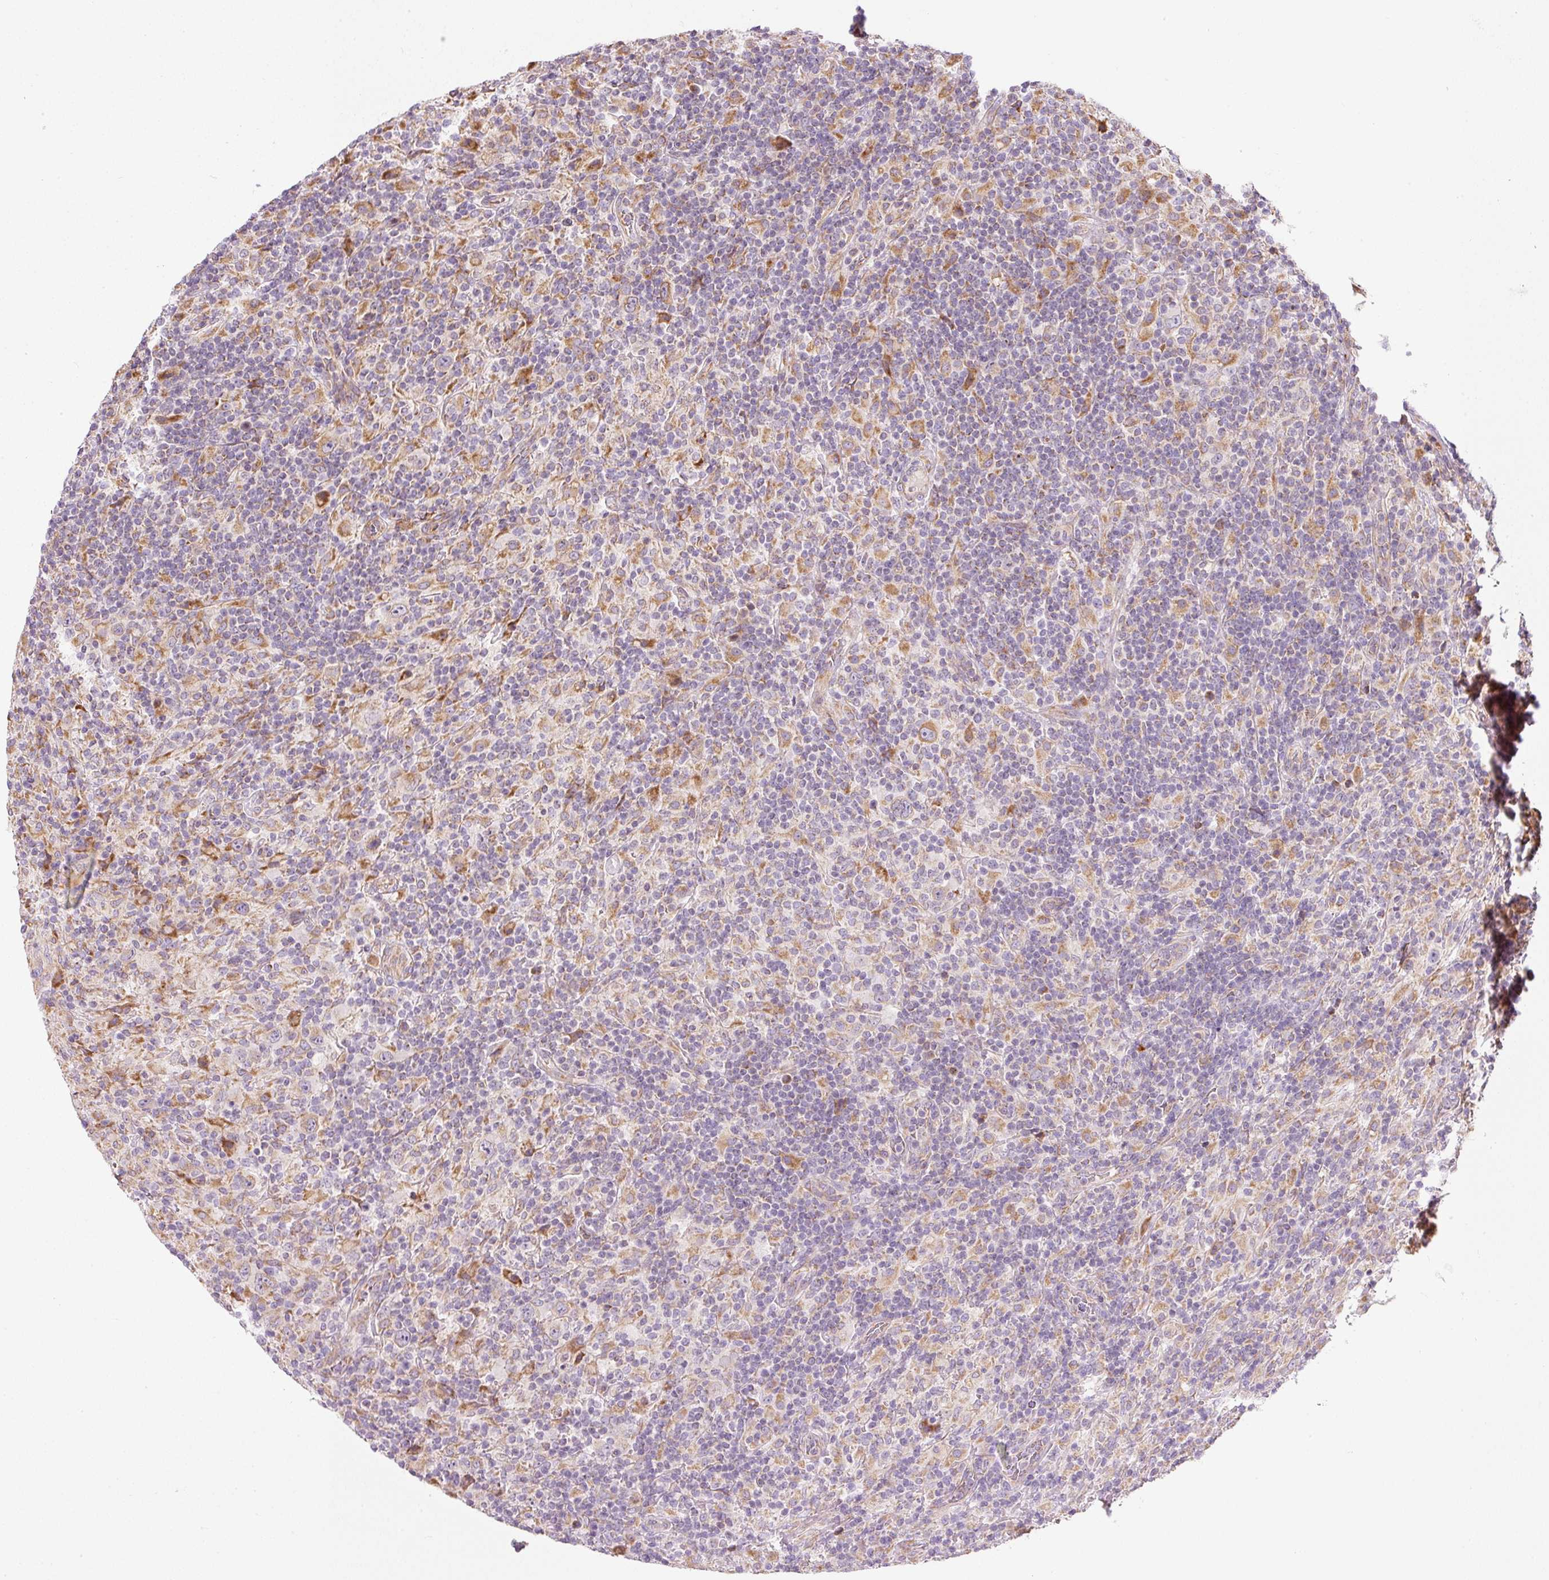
{"staining": {"intensity": "moderate", "quantity": "25%-75%", "location": "cytoplasmic/membranous"}, "tissue": "lymphoma", "cell_type": "Tumor cells", "image_type": "cancer", "snomed": [{"axis": "morphology", "description": "Hodgkin's disease, NOS"}, {"axis": "topography", "description": "Lymph node"}], "caption": "High-magnification brightfield microscopy of lymphoma stained with DAB (3,3'-diaminobenzidine) (brown) and counterstained with hematoxylin (blue). tumor cells exhibit moderate cytoplasmic/membranous expression is appreciated in about25%-75% of cells.", "gene": "MORN4", "patient": {"sex": "male", "age": 70}}